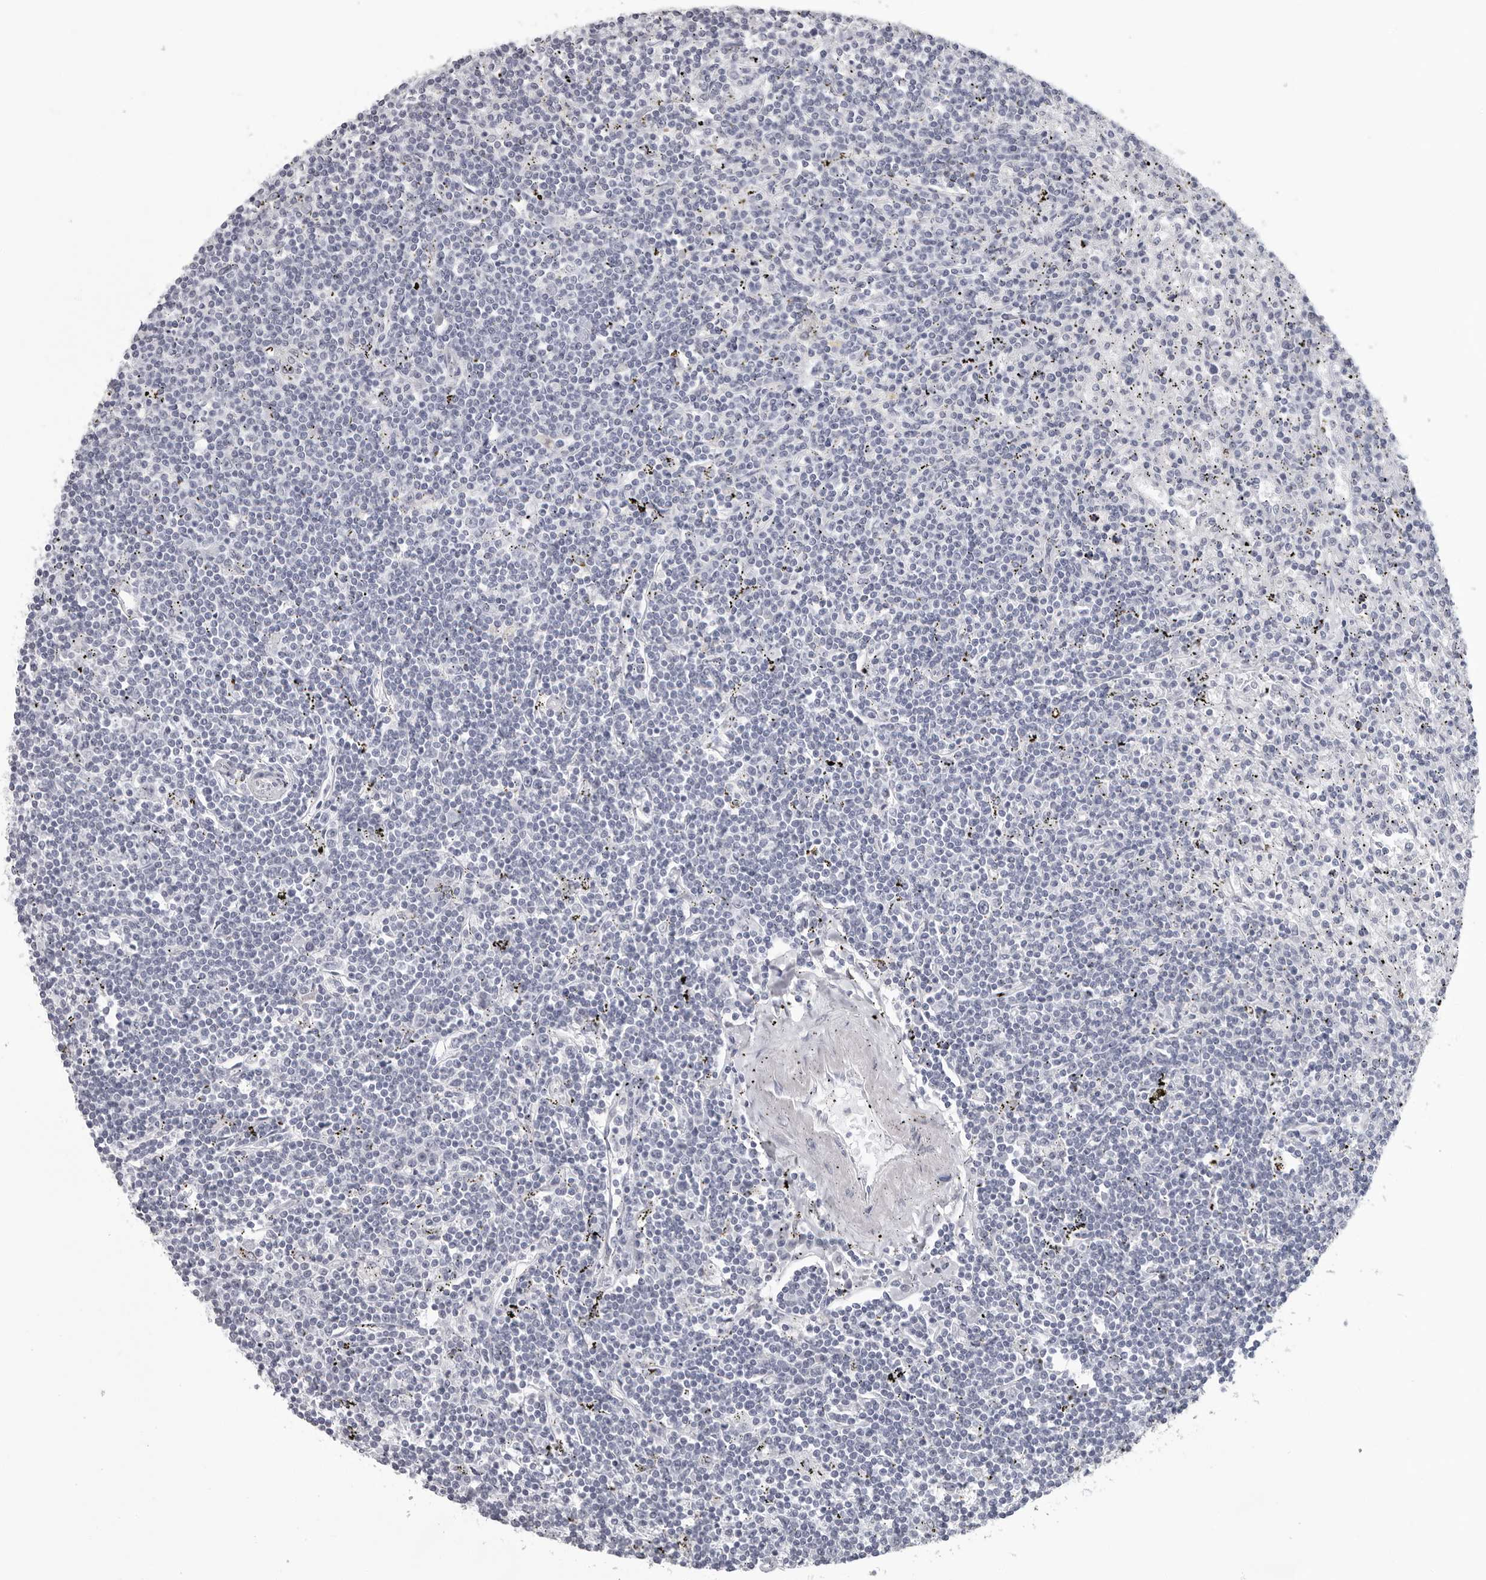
{"staining": {"intensity": "negative", "quantity": "none", "location": "none"}, "tissue": "lymphoma", "cell_type": "Tumor cells", "image_type": "cancer", "snomed": [{"axis": "morphology", "description": "Malignant lymphoma, non-Hodgkin's type, Low grade"}, {"axis": "topography", "description": "Spleen"}], "caption": "Malignant lymphoma, non-Hodgkin's type (low-grade) was stained to show a protein in brown. There is no significant expression in tumor cells.", "gene": "OPLAH", "patient": {"sex": "male", "age": 76}}